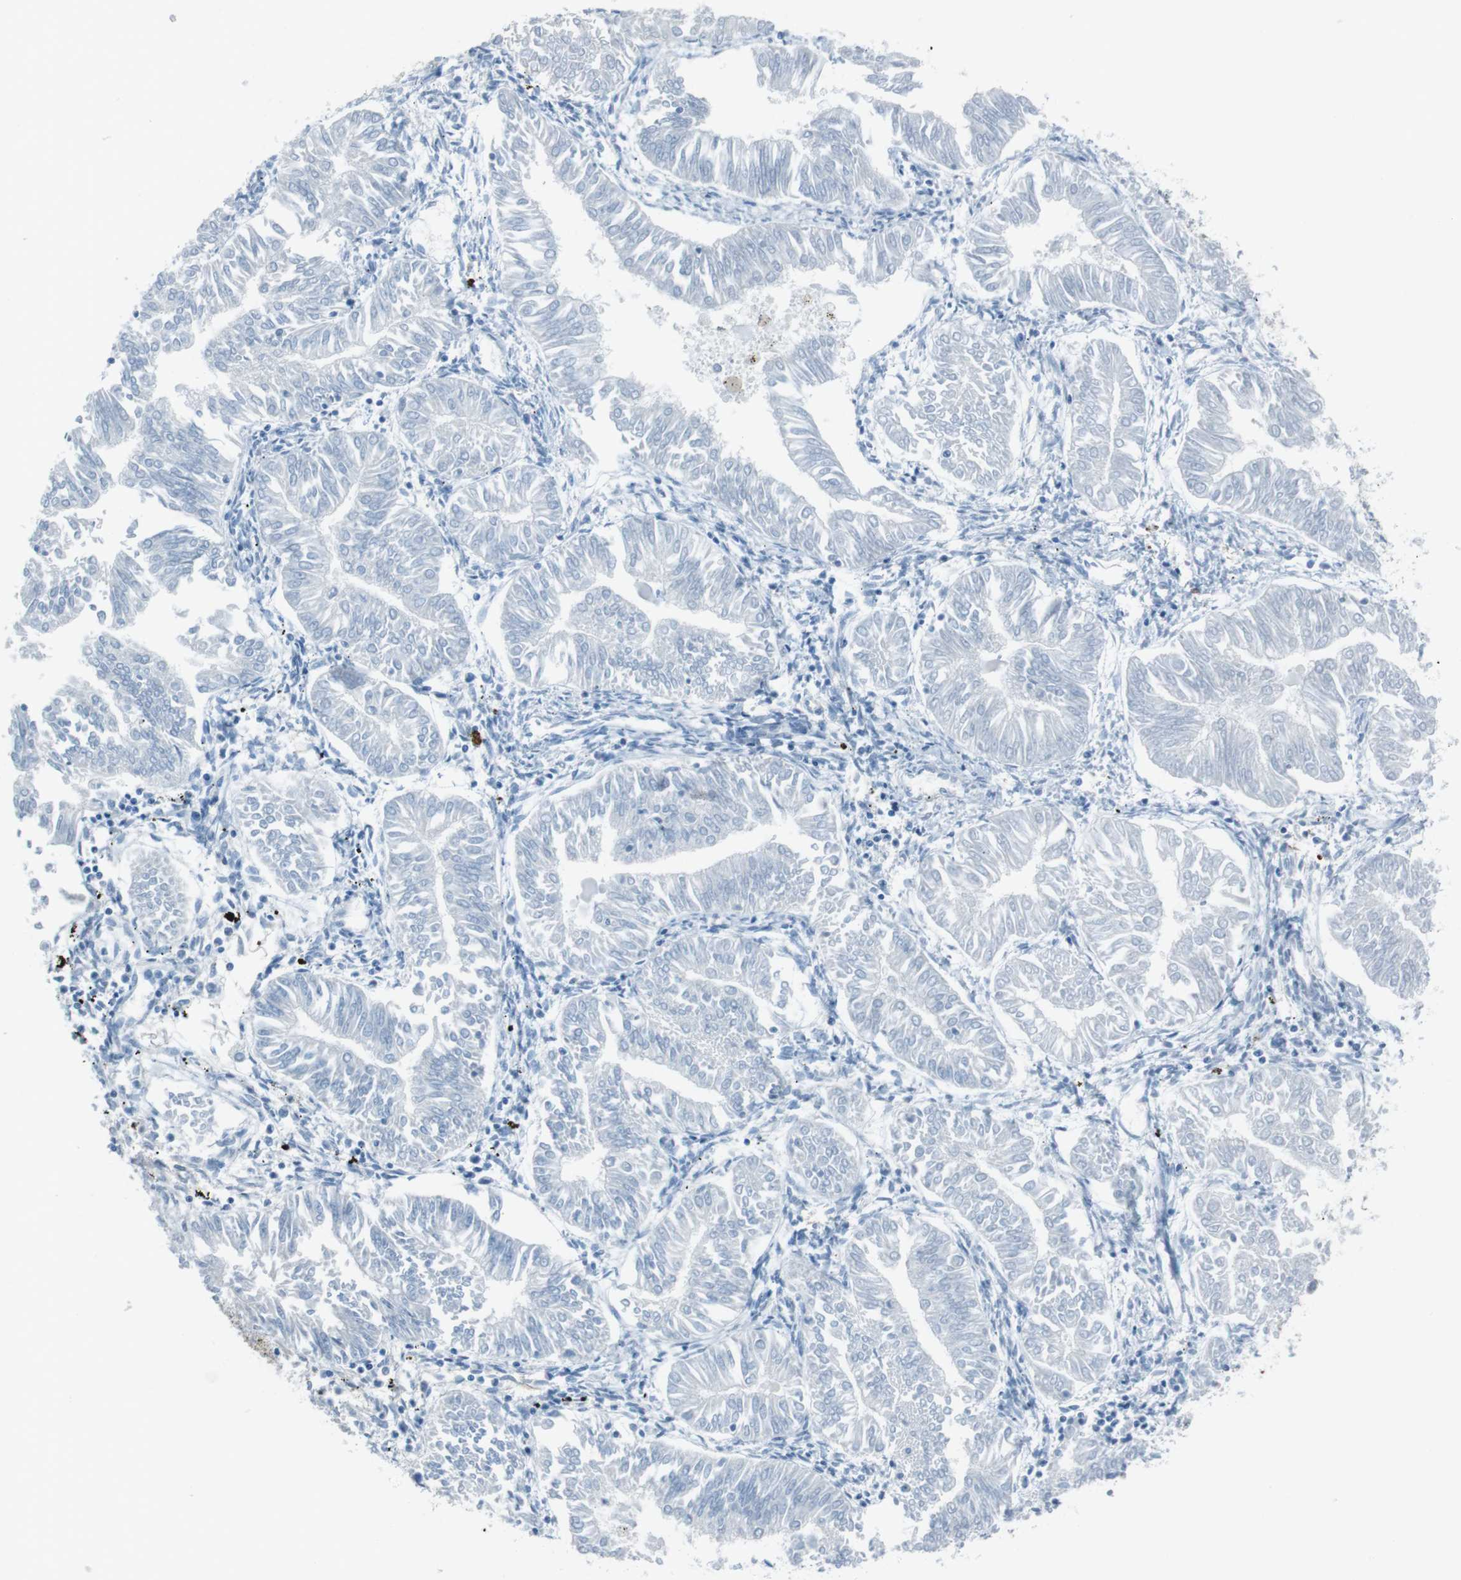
{"staining": {"intensity": "negative", "quantity": "none", "location": "none"}, "tissue": "endometrial cancer", "cell_type": "Tumor cells", "image_type": "cancer", "snomed": [{"axis": "morphology", "description": "Adenocarcinoma, NOS"}, {"axis": "topography", "description": "Endometrium"}], "caption": "Photomicrograph shows no significant protein staining in tumor cells of endometrial cancer.", "gene": "TUBB2A", "patient": {"sex": "female", "age": 53}}